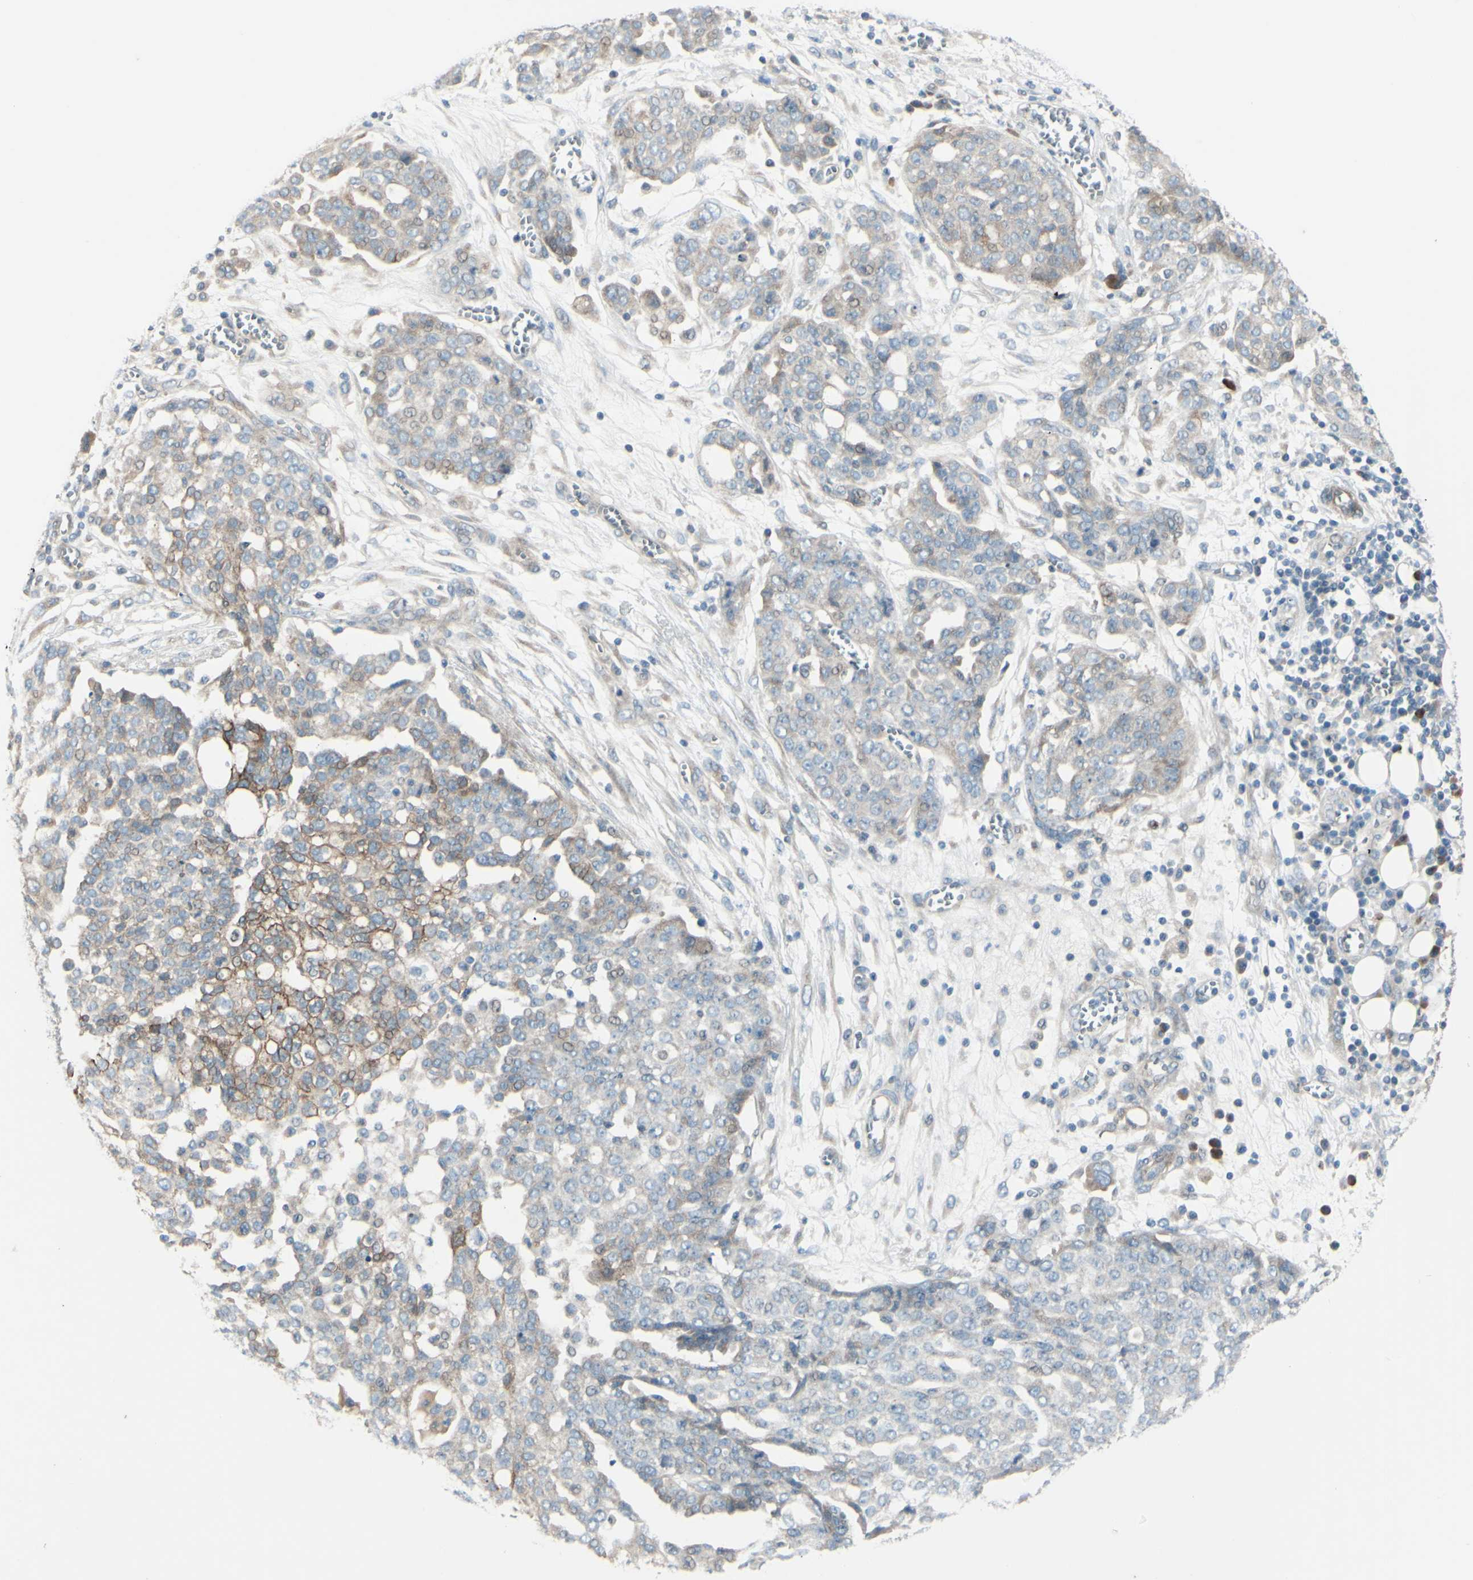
{"staining": {"intensity": "moderate", "quantity": "25%-75%", "location": "cytoplasmic/membranous"}, "tissue": "ovarian cancer", "cell_type": "Tumor cells", "image_type": "cancer", "snomed": [{"axis": "morphology", "description": "Cystadenocarcinoma, serous, NOS"}, {"axis": "topography", "description": "Soft tissue"}, {"axis": "topography", "description": "Ovary"}], "caption": "Immunohistochemical staining of human ovarian serous cystadenocarcinoma displays medium levels of moderate cytoplasmic/membranous expression in approximately 25%-75% of tumor cells.", "gene": "LRRK1", "patient": {"sex": "female", "age": 57}}